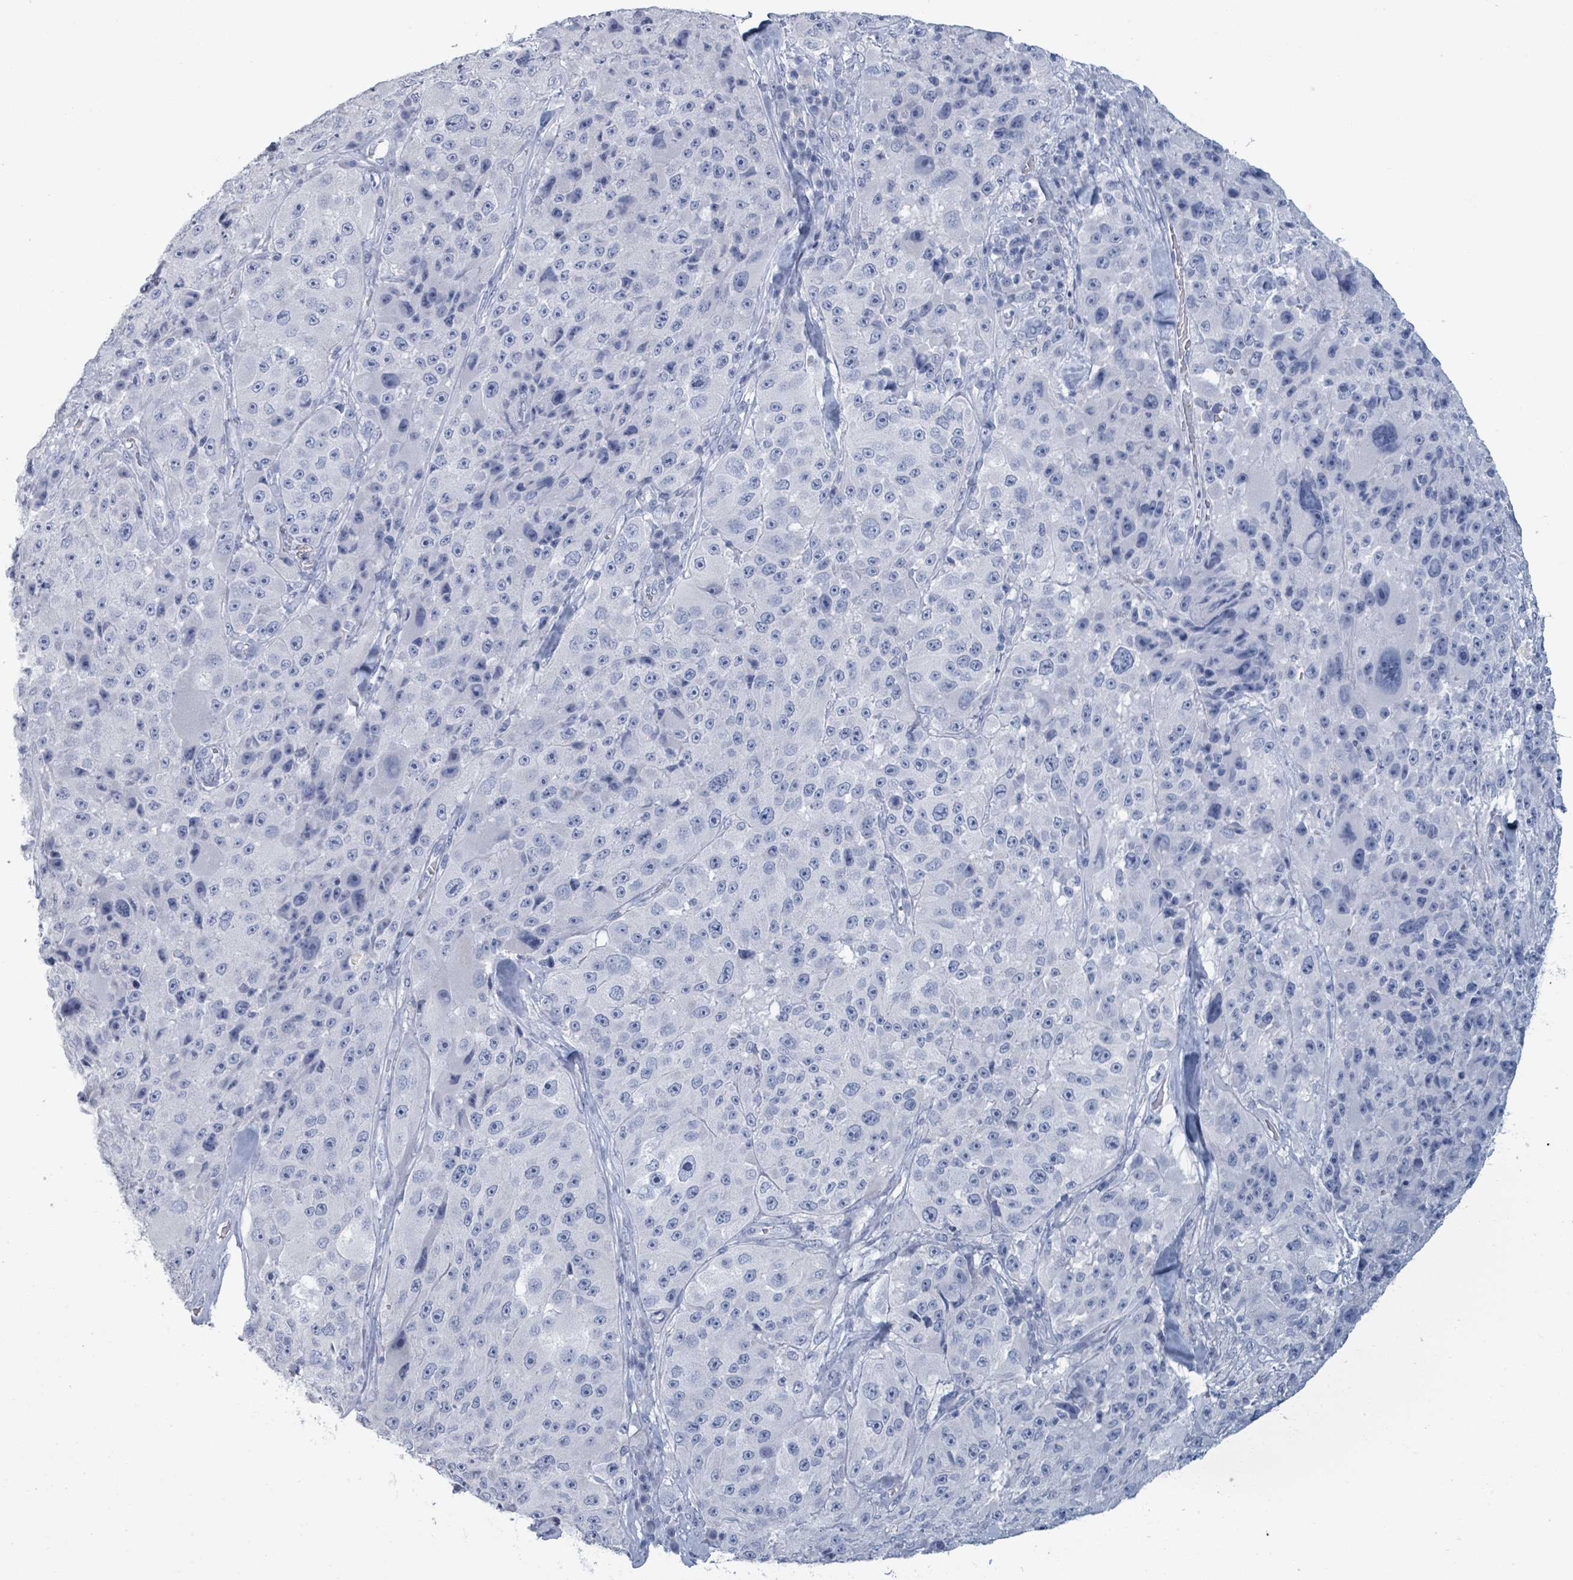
{"staining": {"intensity": "negative", "quantity": "none", "location": "none"}, "tissue": "melanoma", "cell_type": "Tumor cells", "image_type": "cancer", "snomed": [{"axis": "morphology", "description": "Malignant melanoma, Metastatic site"}, {"axis": "topography", "description": "Lymph node"}], "caption": "Tumor cells are negative for brown protein staining in melanoma.", "gene": "VPS13D", "patient": {"sex": "male", "age": 62}}